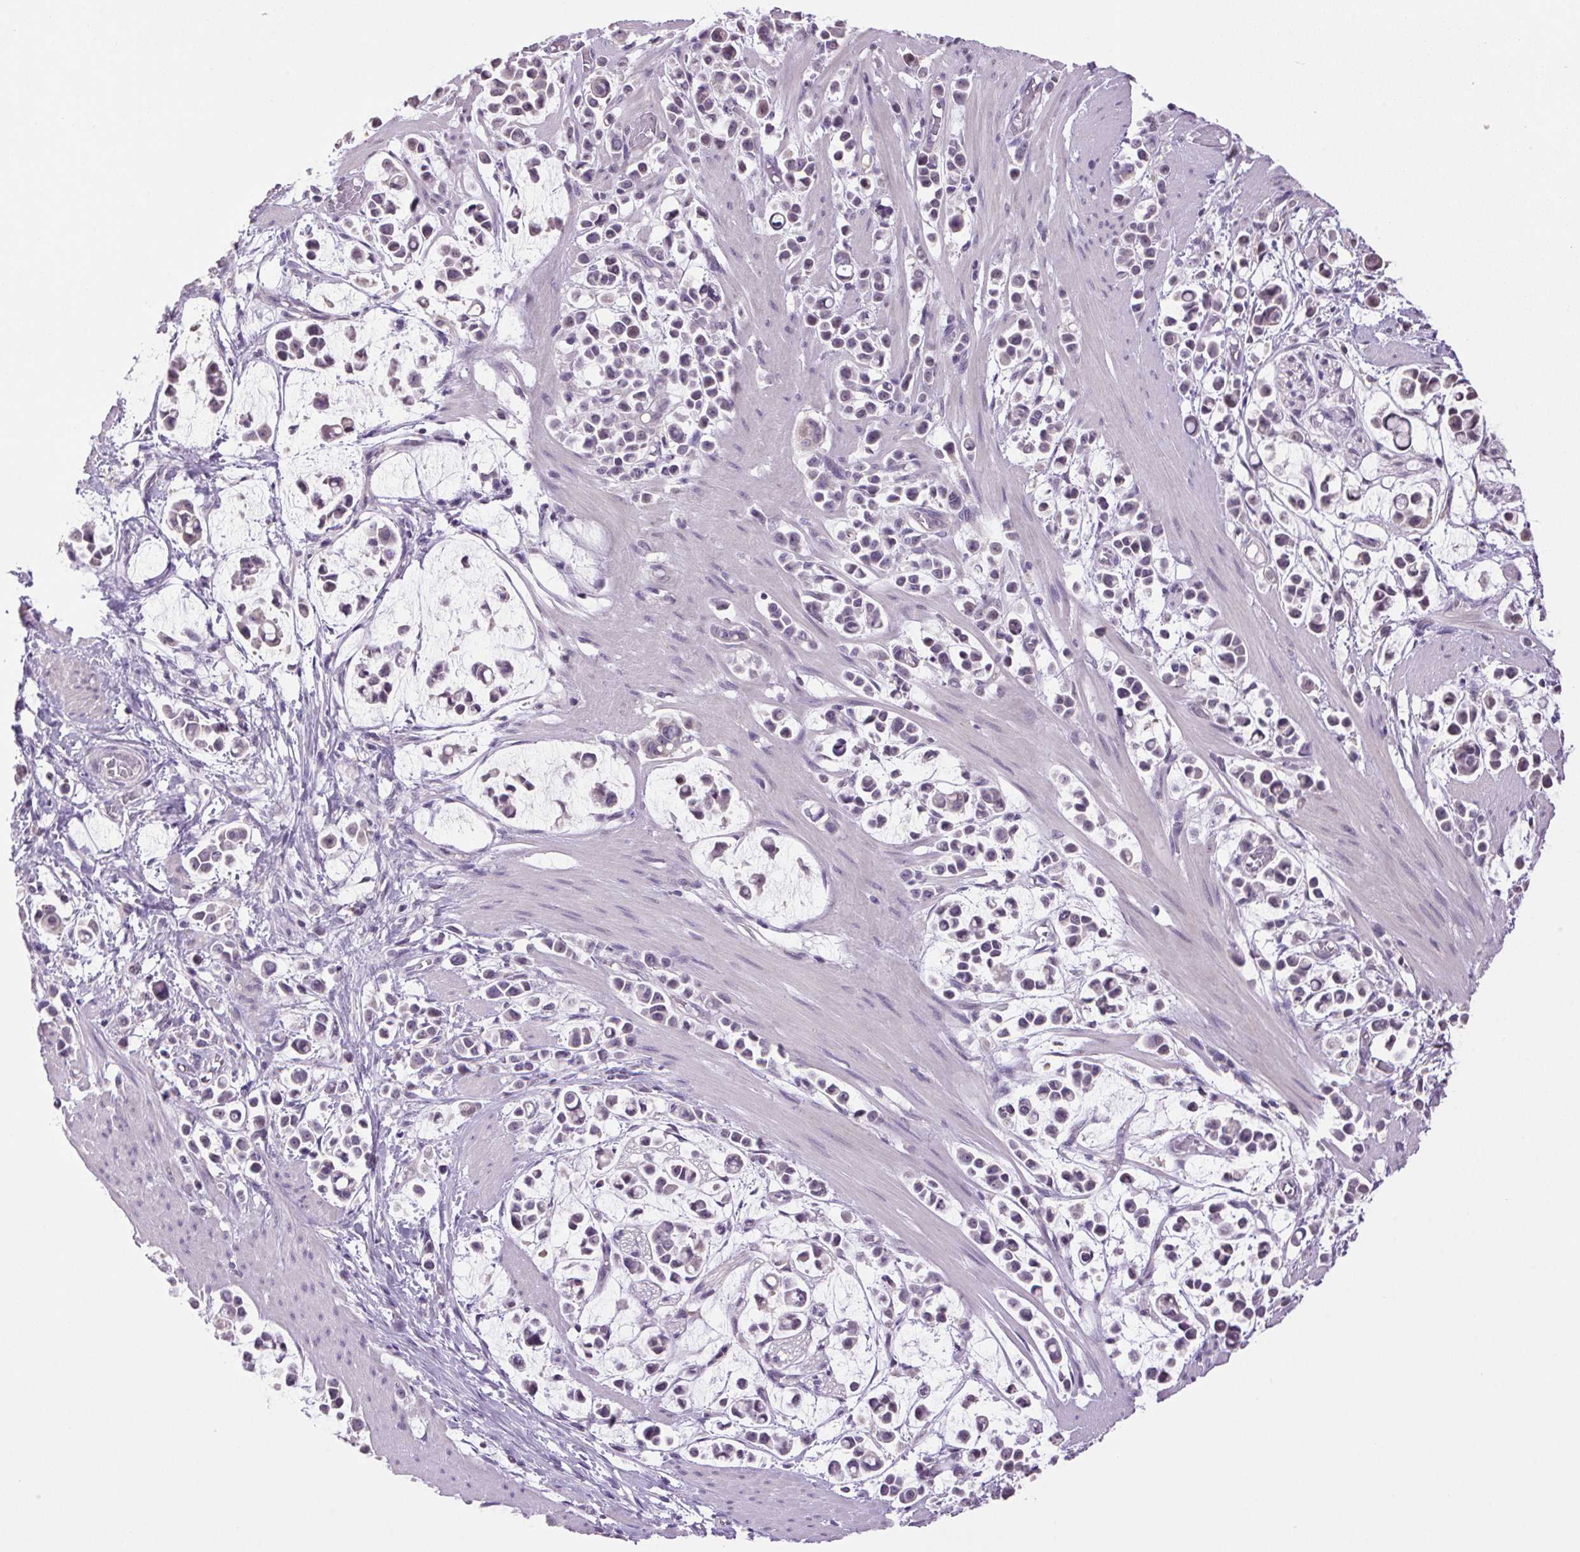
{"staining": {"intensity": "negative", "quantity": "none", "location": "none"}, "tissue": "stomach cancer", "cell_type": "Tumor cells", "image_type": "cancer", "snomed": [{"axis": "morphology", "description": "Adenocarcinoma, NOS"}, {"axis": "topography", "description": "Stomach"}], "caption": "Tumor cells show no significant protein expression in adenocarcinoma (stomach). The staining is performed using DAB brown chromogen with nuclei counter-stained in using hematoxylin.", "gene": "VWA3B", "patient": {"sex": "male", "age": 82}}